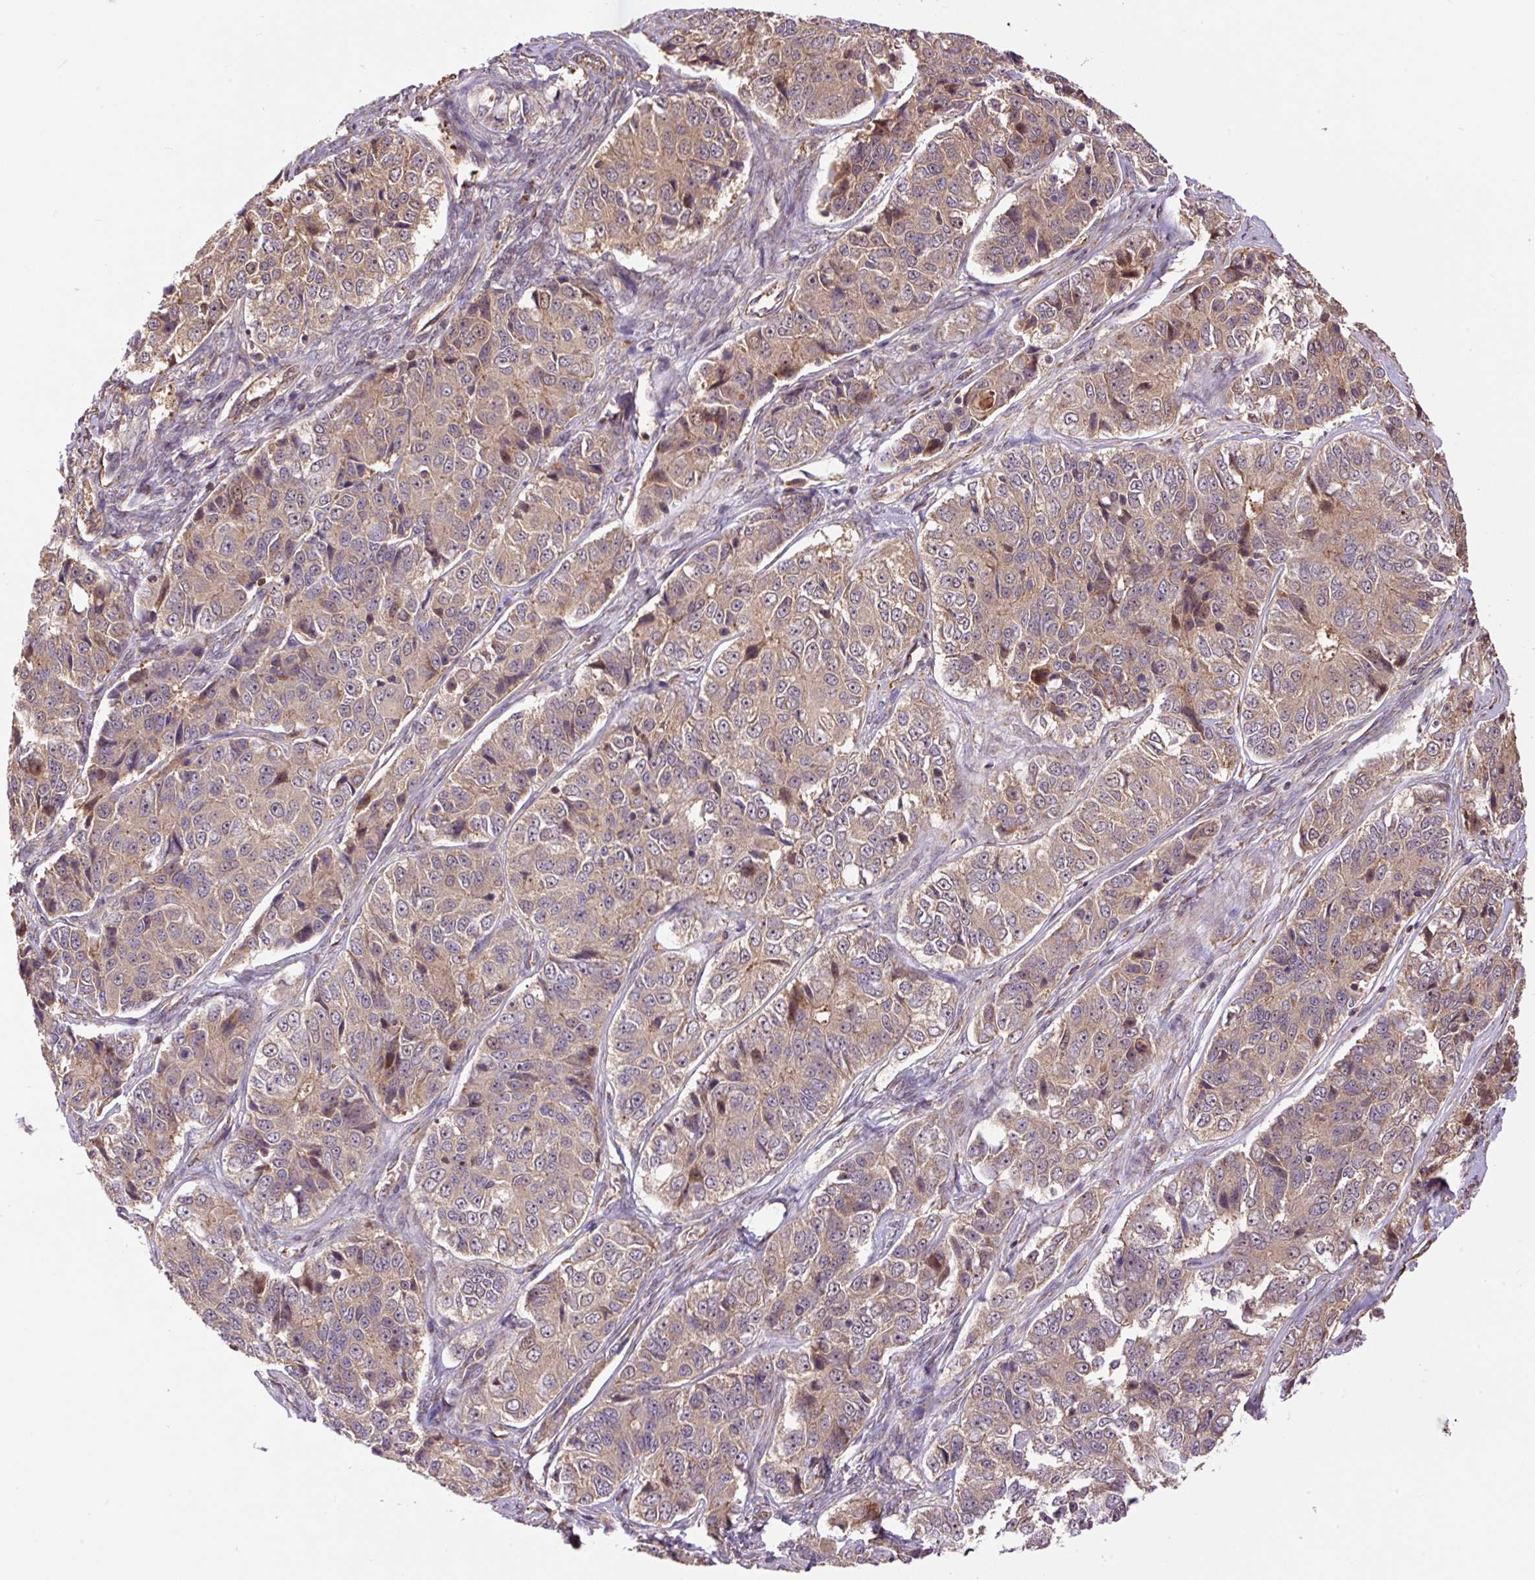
{"staining": {"intensity": "moderate", "quantity": ">75%", "location": "cytoplasmic/membranous"}, "tissue": "ovarian cancer", "cell_type": "Tumor cells", "image_type": "cancer", "snomed": [{"axis": "morphology", "description": "Carcinoma, endometroid"}, {"axis": "topography", "description": "Ovary"}], "caption": "Tumor cells exhibit medium levels of moderate cytoplasmic/membranous expression in approximately >75% of cells in ovarian cancer (endometroid carcinoma). The protein is stained brown, and the nuclei are stained in blue (DAB IHC with brightfield microscopy, high magnification).", "gene": "PPME1", "patient": {"sex": "female", "age": 51}}